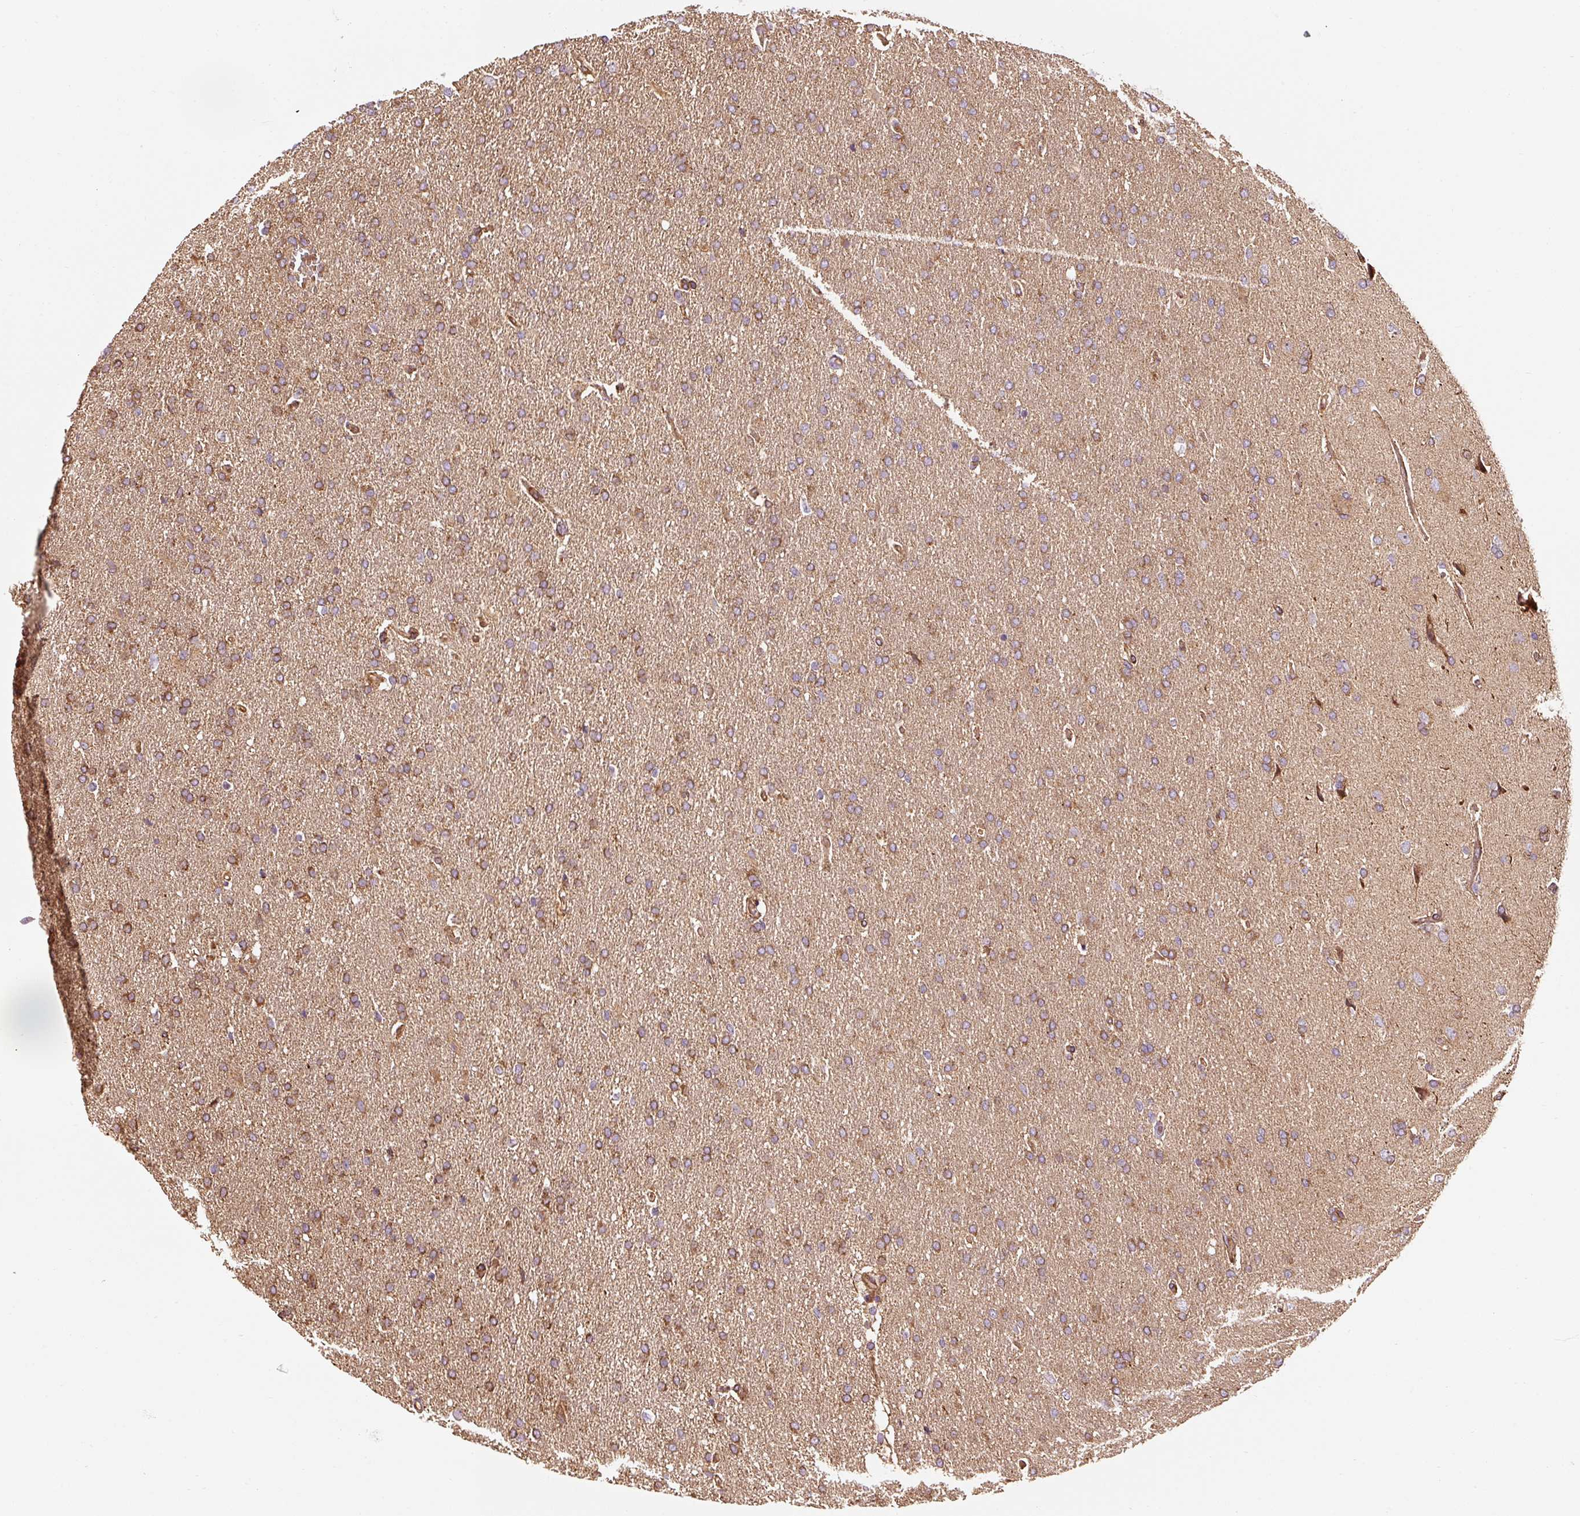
{"staining": {"intensity": "moderate", "quantity": ">75%", "location": "cytoplasmic/membranous"}, "tissue": "glioma", "cell_type": "Tumor cells", "image_type": "cancer", "snomed": [{"axis": "morphology", "description": "Glioma, malignant, High grade"}, {"axis": "topography", "description": "Brain"}], "caption": "High-magnification brightfield microscopy of malignant high-grade glioma stained with DAB (3,3'-diaminobenzidine) (brown) and counterstained with hematoxylin (blue). tumor cells exhibit moderate cytoplasmic/membranous staining is seen in approximately>75% of cells.", "gene": "ISCU", "patient": {"sex": "male", "age": 72}}